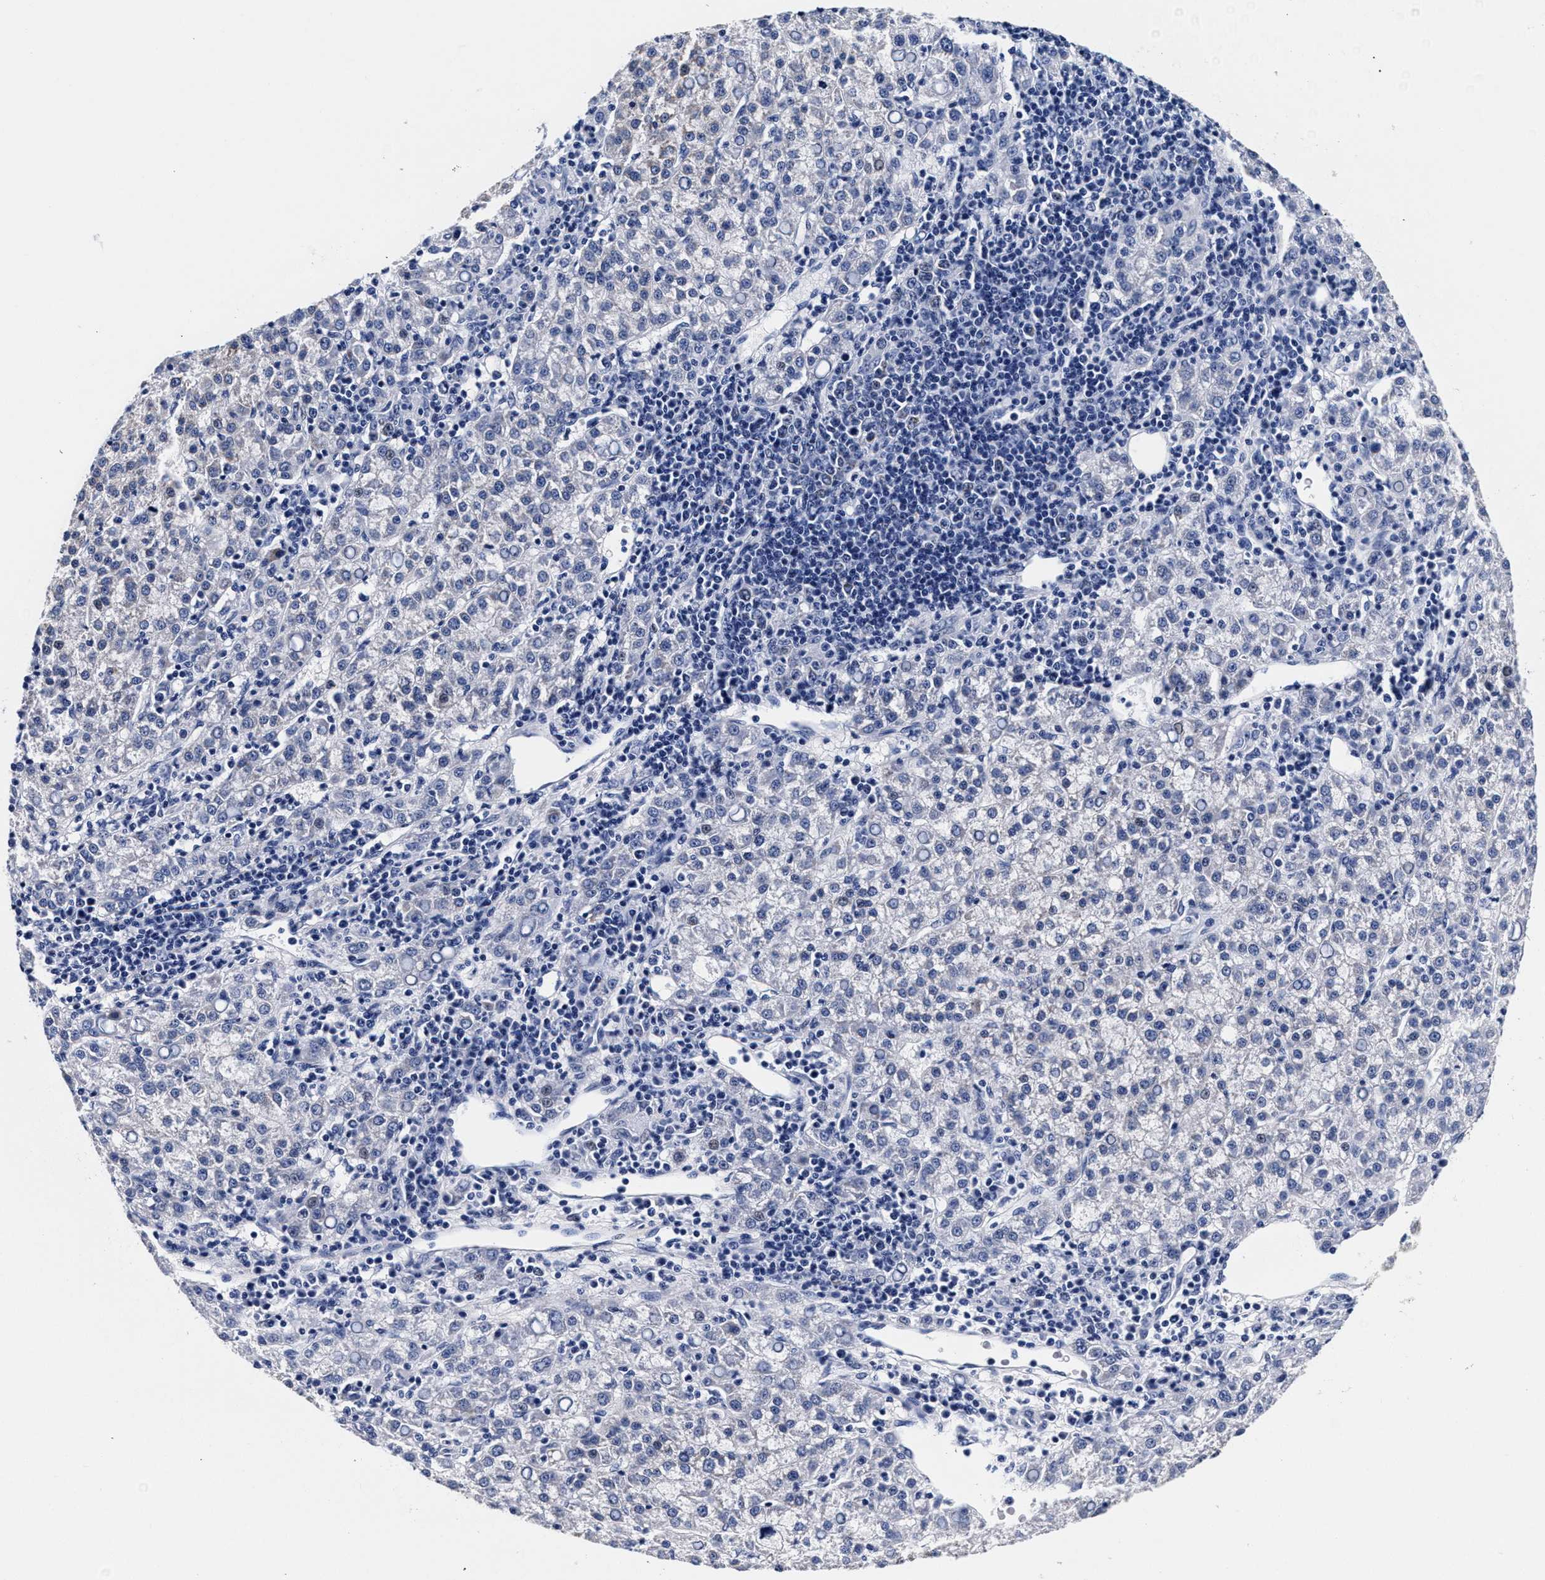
{"staining": {"intensity": "negative", "quantity": "none", "location": "none"}, "tissue": "liver cancer", "cell_type": "Tumor cells", "image_type": "cancer", "snomed": [{"axis": "morphology", "description": "Carcinoma, Hepatocellular, NOS"}, {"axis": "topography", "description": "Liver"}], "caption": "IHC photomicrograph of neoplastic tissue: human liver cancer (hepatocellular carcinoma) stained with DAB (3,3'-diaminobenzidine) shows no significant protein expression in tumor cells.", "gene": "RAB3B", "patient": {"sex": "female", "age": 58}}